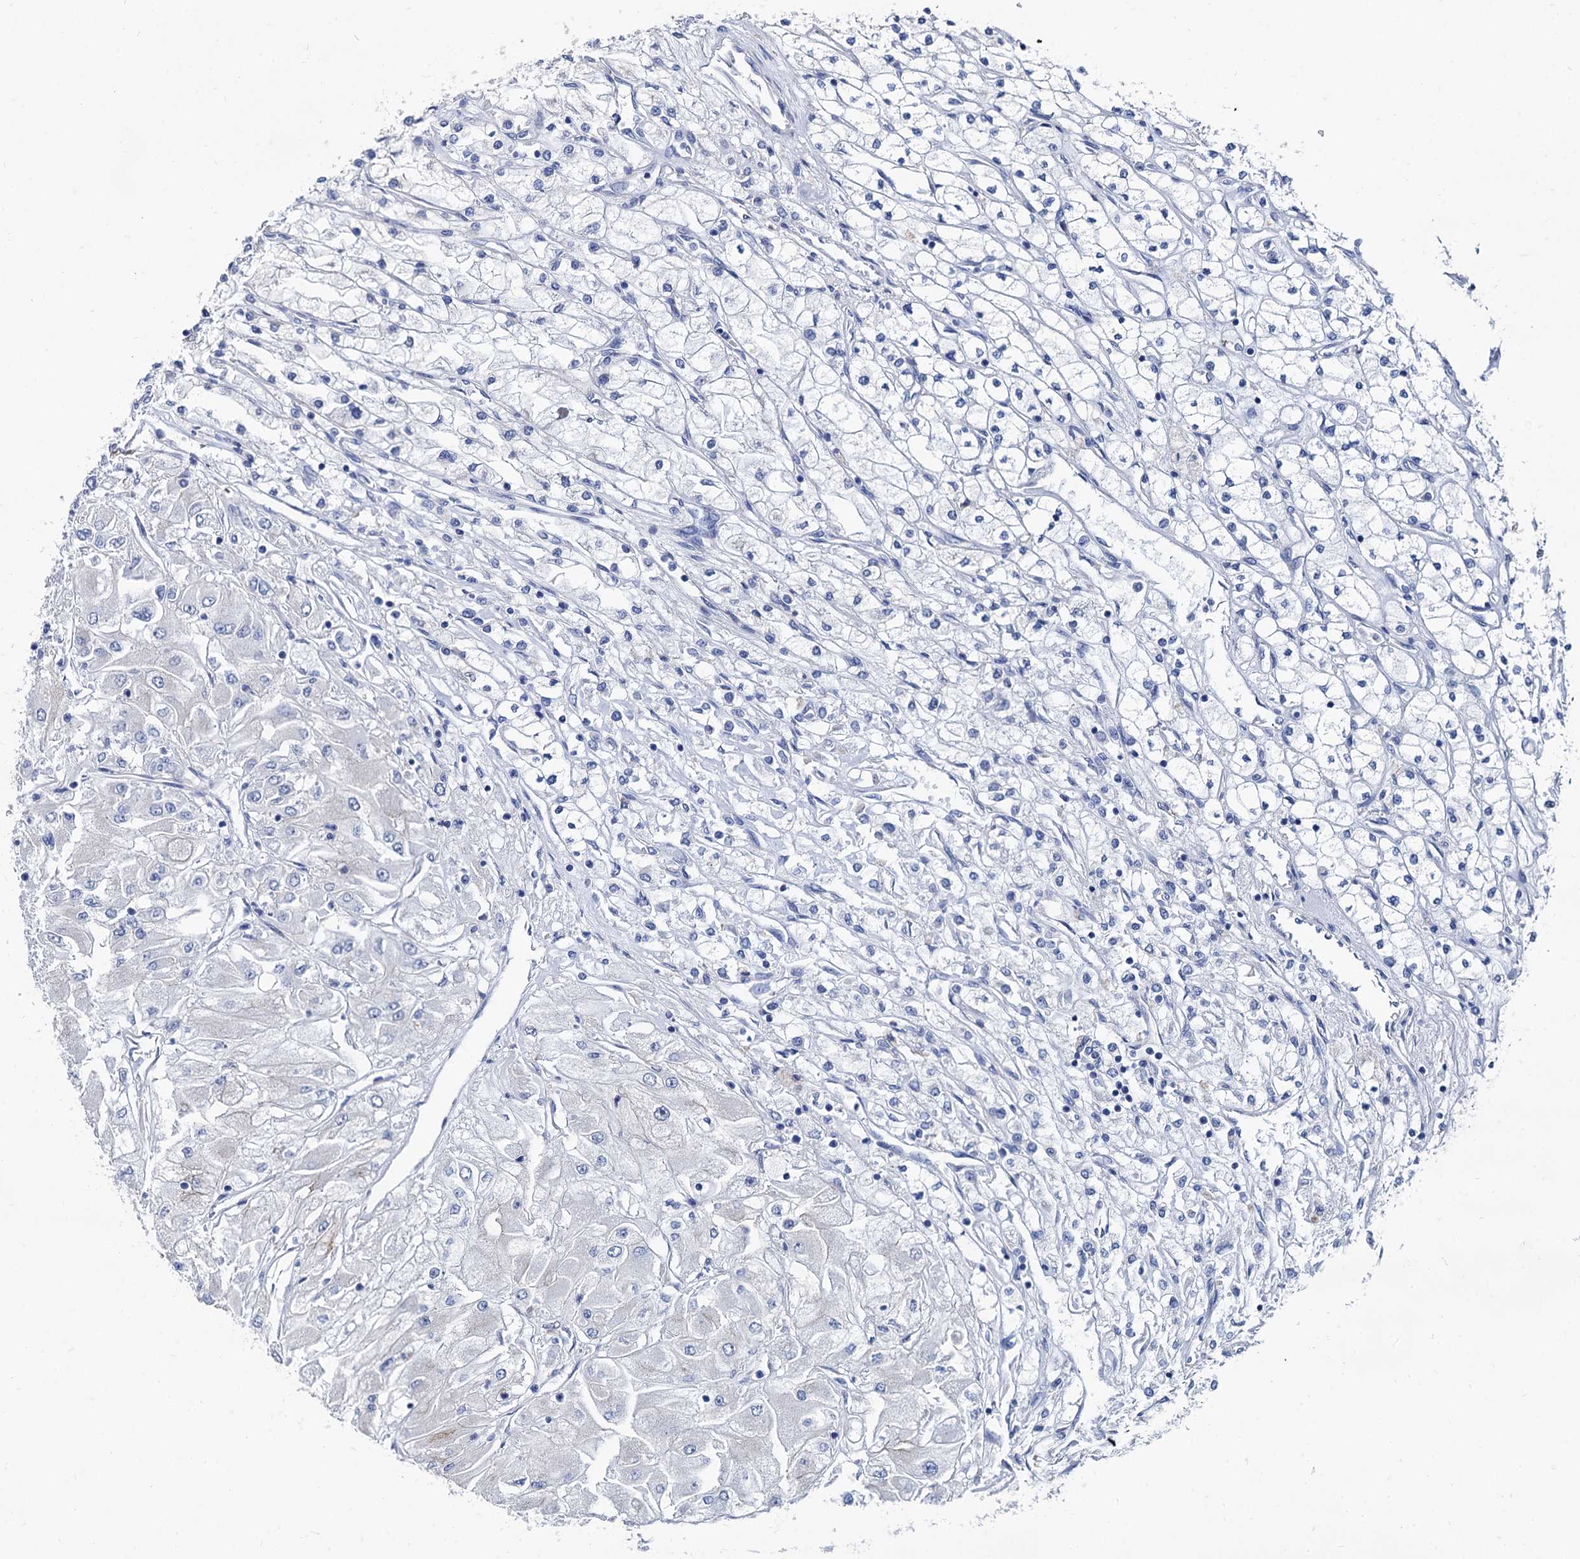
{"staining": {"intensity": "negative", "quantity": "none", "location": "none"}, "tissue": "renal cancer", "cell_type": "Tumor cells", "image_type": "cancer", "snomed": [{"axis": "morphology", "description": "Adenocarcinoma, NOS"}, {"axis": "topography", "description": "Kidney"}], "caption": "Immunohistochemistry histopathology image of human adenocarcinoma (renal) stained for a protein (brown), which displays no staining in tumor cells.", "gene": "FOXR2", "patient": {"sex": "male", "age": 80}}